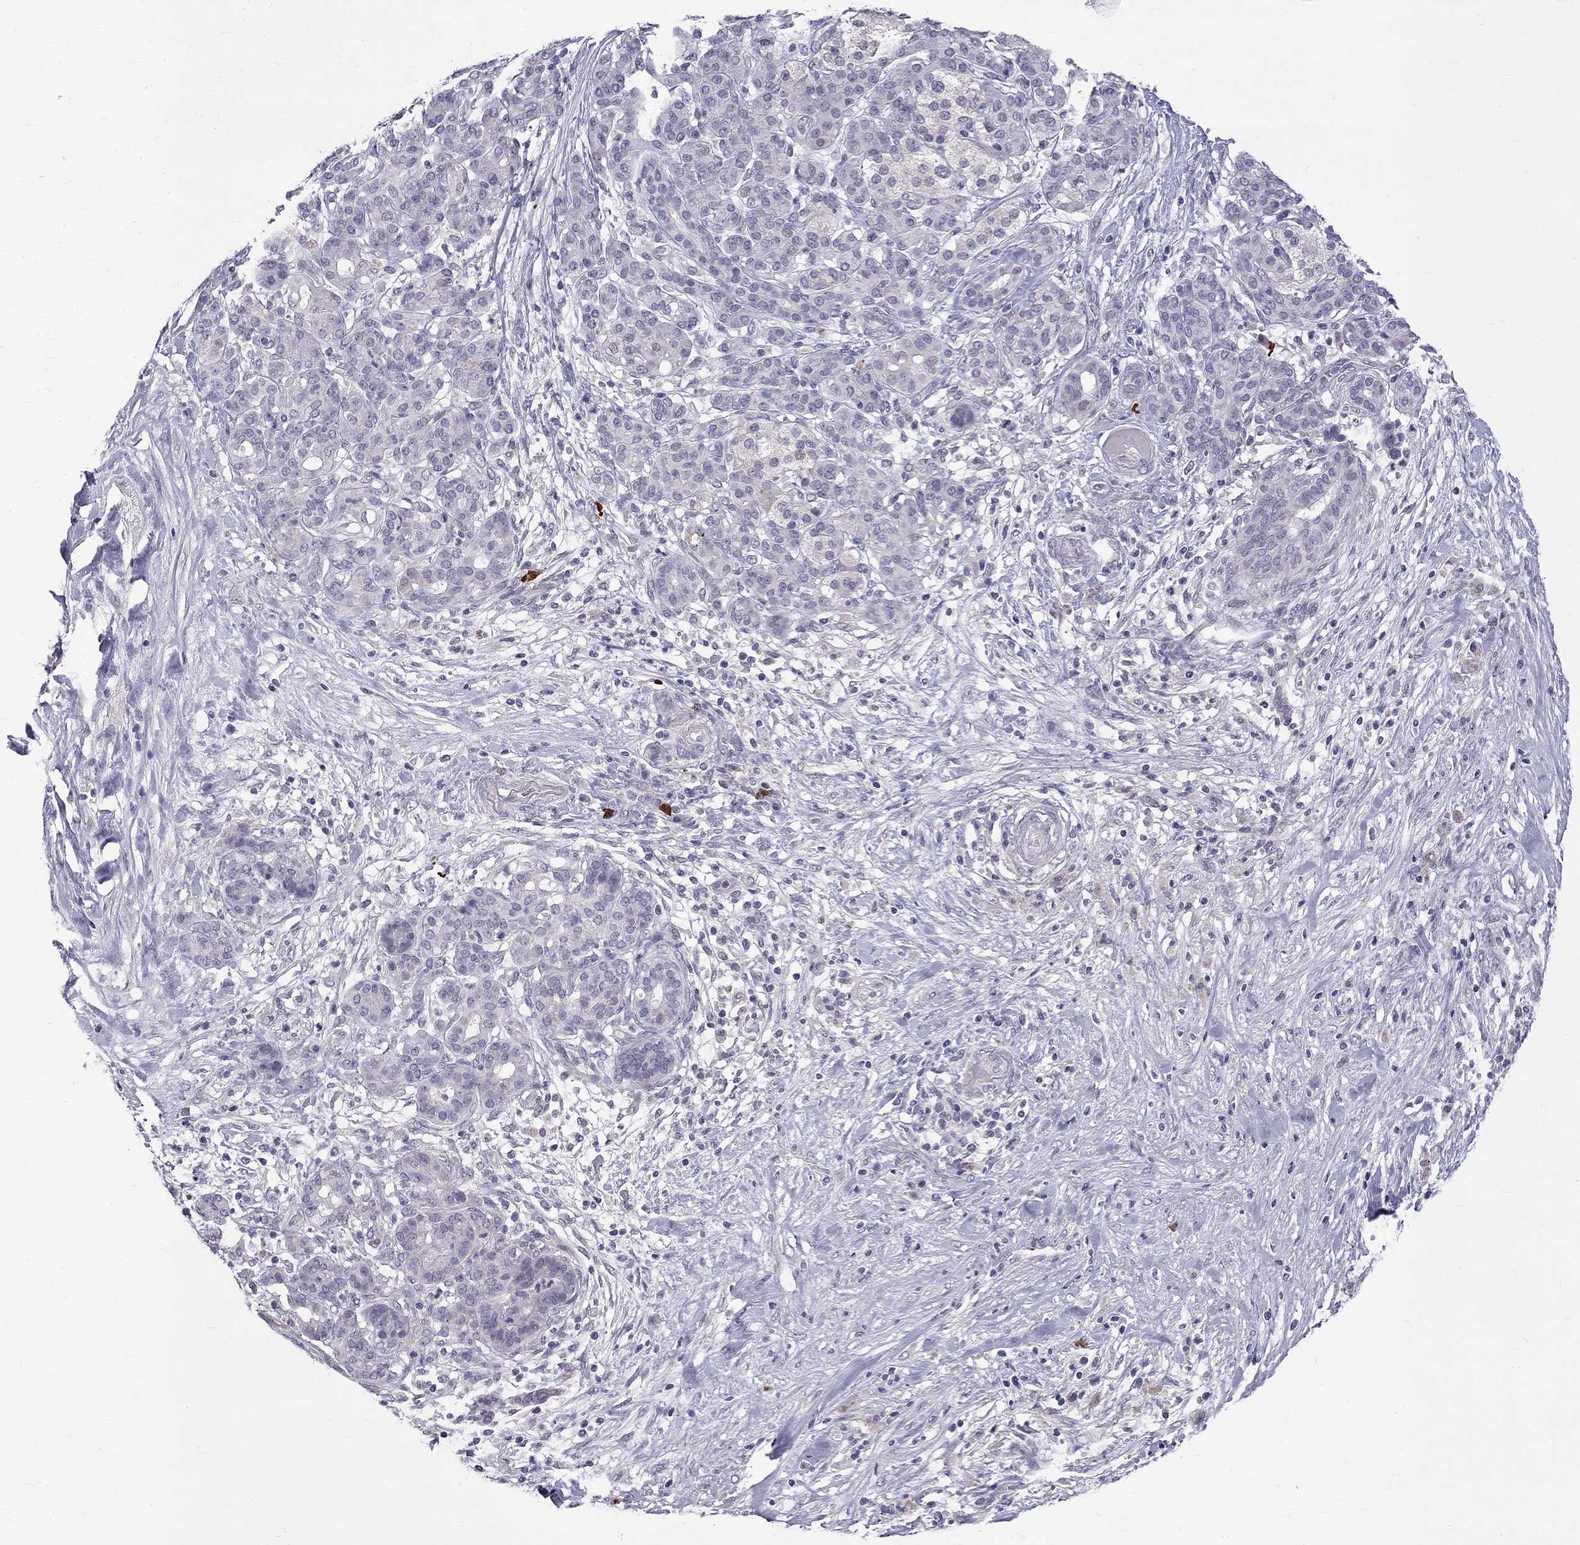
{"staining": {"intensity": "negative", "quantity": "none", "location": "none"}, "tissue": "pancreatic cancer", "cell_type": "Tumor cells", "image_type": "cancer", "snomed": [{"axis": "morphology", "description": "Adenocarcinoma, NOS"}, {"axis": "topography", "description": "Pancreas"}], "caption": "Micrograph shows no significant protein positivity in tumor cells of pancreatic cancer (adenocarcinoma). Brightfield microscopy of IHC stained with DAB (3,3'-diaminobenzidine) (brown) and hematoxylin (blue), captured at high magnification.", "gene": "RTL9", "patient": {"sex": "male", "age": 44}}